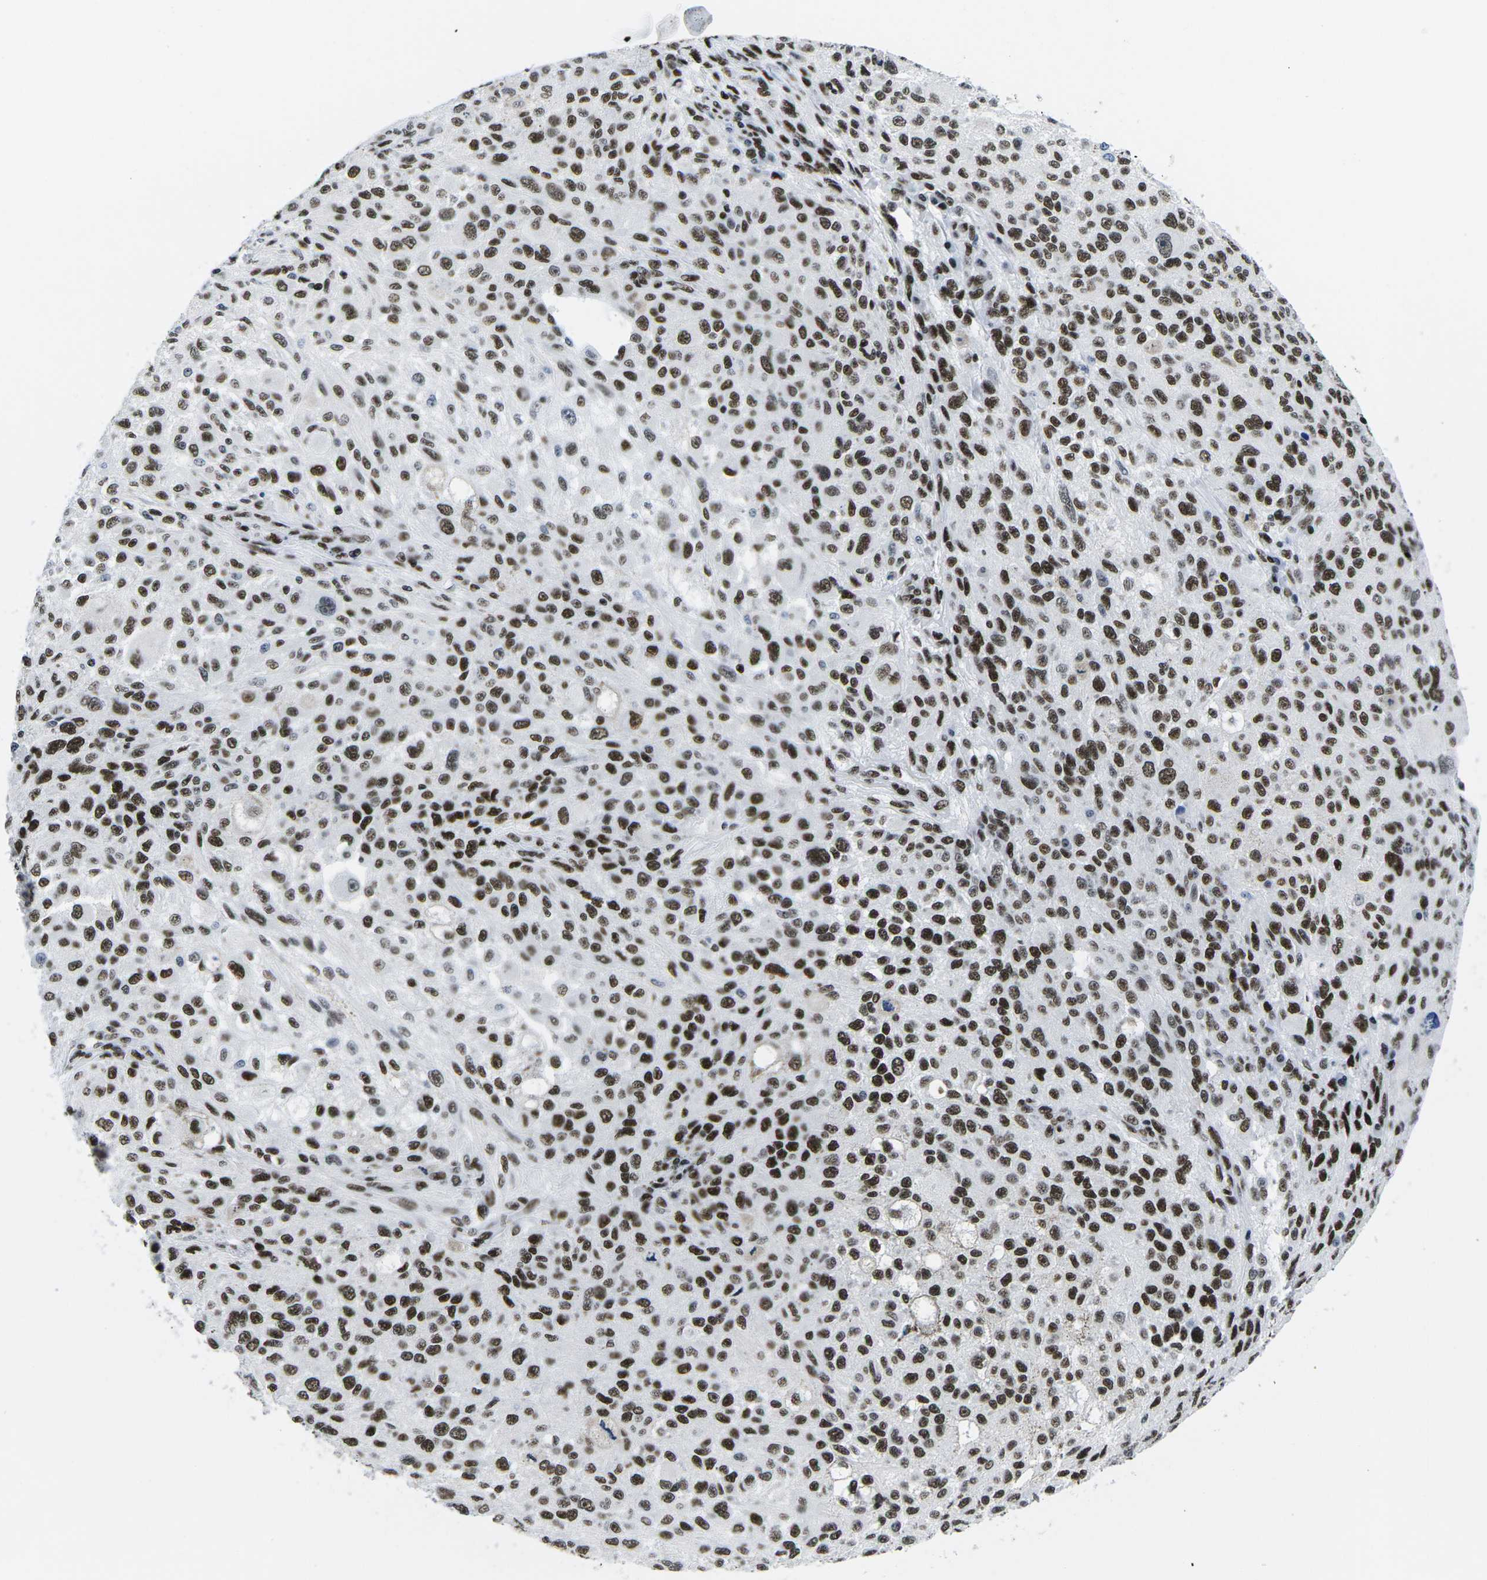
{"staining": {"intensity": "strong", "quantity": ">75%", "location": "nuclear"}, "tissue": "melanoma", "cell_type": "Tumor cells", "image_type": "cancer", "snomed": [{"axis": "morphology", "description": "Necrosis, NOS"}, {"axis": "morphology", "description": "Malignant melanoma, NOS"}, {"axis": "topography", "description": "Skin"}], "caption": "Immunohistochemistry (IHC) (DAB (3,3'-diaminobenzidine)) staining of human malignant melanoma displays strong nuclear protein staining in approximately >75% of tumor cells. The staining was performed using DAB (3,3'-diaminobenzidine) to visualize the protein expression in brown, while the nuclei were stained in blue with hematoxylin (Magnification: 20x).", "gene": "ATF1", "patient": {"sex": "female", "age": 87}}